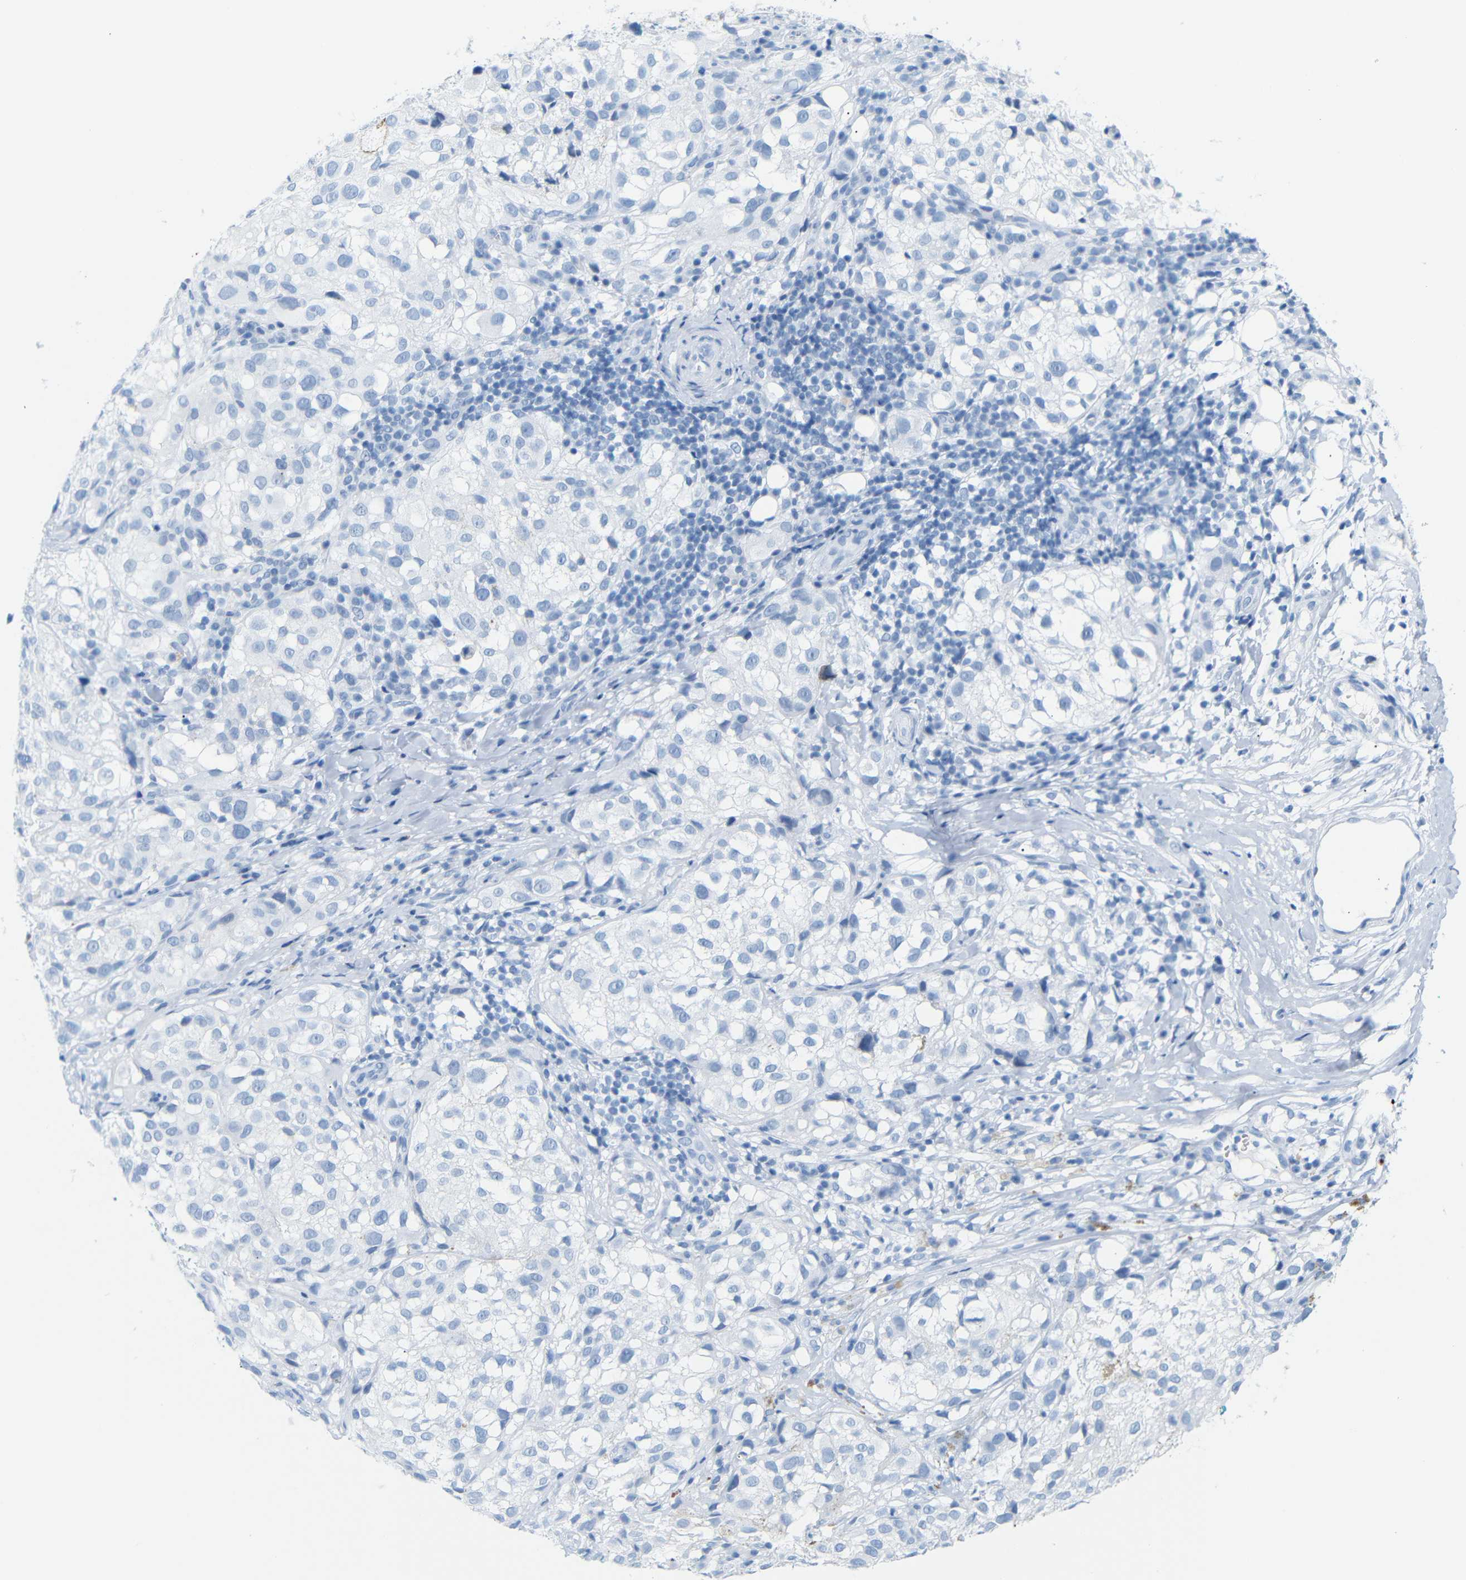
{"staining": {"intensity": "negative", "quantity": "none", "location": "none"}, "tissue": "melanoma", "cell_type": "Tumor cells", "image_type": "cancer", "snomed": [{"axis": "morphology", "description": "Necrosis, NOS"}, {"axis": "morphology", "description": "Malignant melanoma, NOS"}, {"axis": "topography", "description": "Skin"}], "caption": "High power microscopy micrograph of an immunohistochemistry (IHC) histopathology image of malignant melanoma, revealing no significant positivity in tumor cells. Brightfield microscopy of immunohistochemistry stained with DAB (brown) and hematoxylin (blue), captured at high magnification.", "gene": "DYNAP", "patient": {"sex": "female", "age": 87}}